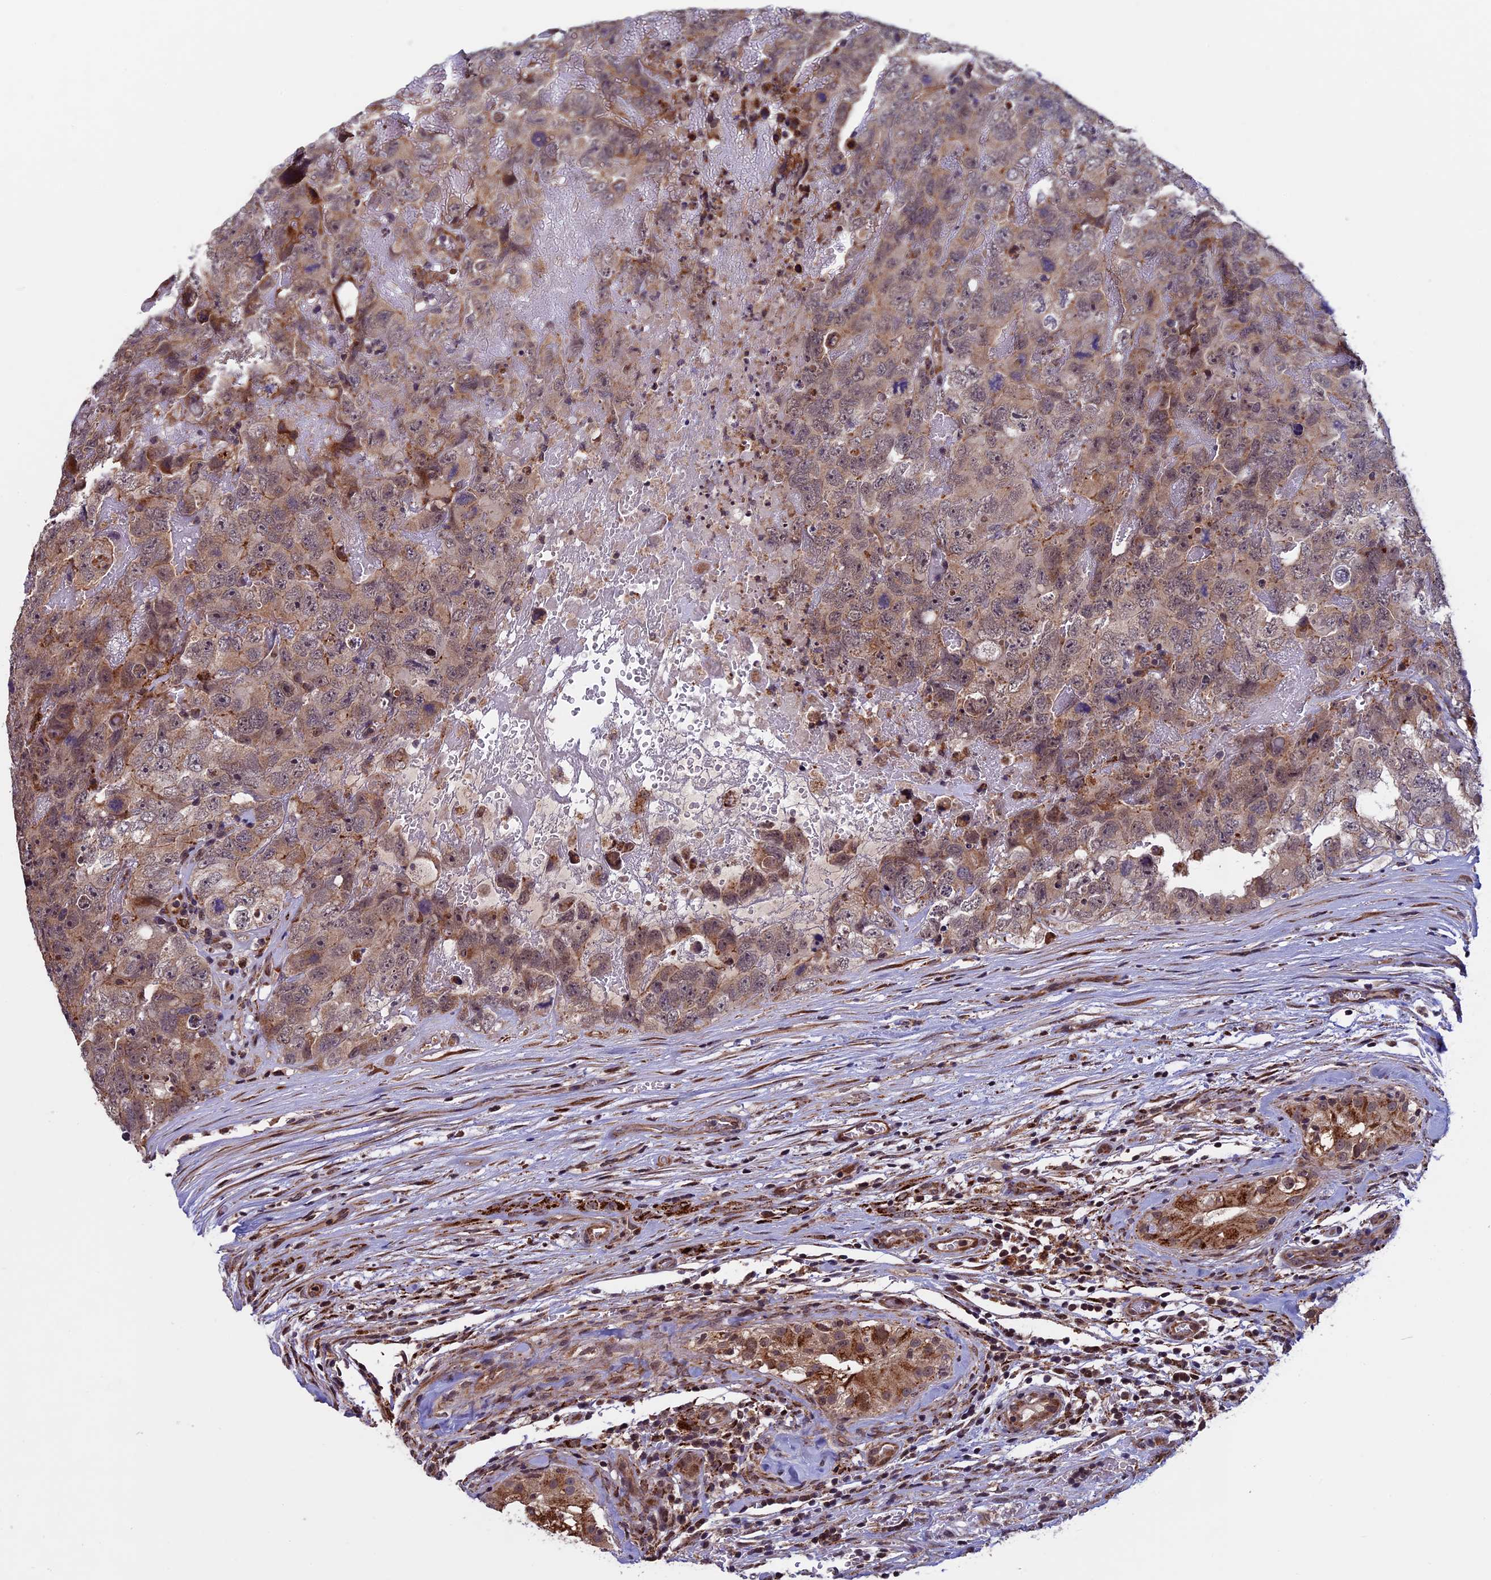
{"staining": {"intensity": "moderate", "quantity": ">75%", "location": "cytoplasmic/membranous"}, "tissue": "testis cancer", "cell_type": "Tumor cells", "image_type": "cancer", "snomed": [{"axis": "morphology", "description": "Carcinoma, Embryonal, NOS"}, {"axis": "topography", "description": "Testis"}], "caption": "This histopathology image shows testis embryonal carcinoma stained with IHC to label a protein in brown. The cytoplasmic/membranous of tumor cells show moderate positivity for the protein. Nuclei are counter-stained blue.", "gene": "RNF17", "patient": {"sex": "male", "age": 45}}